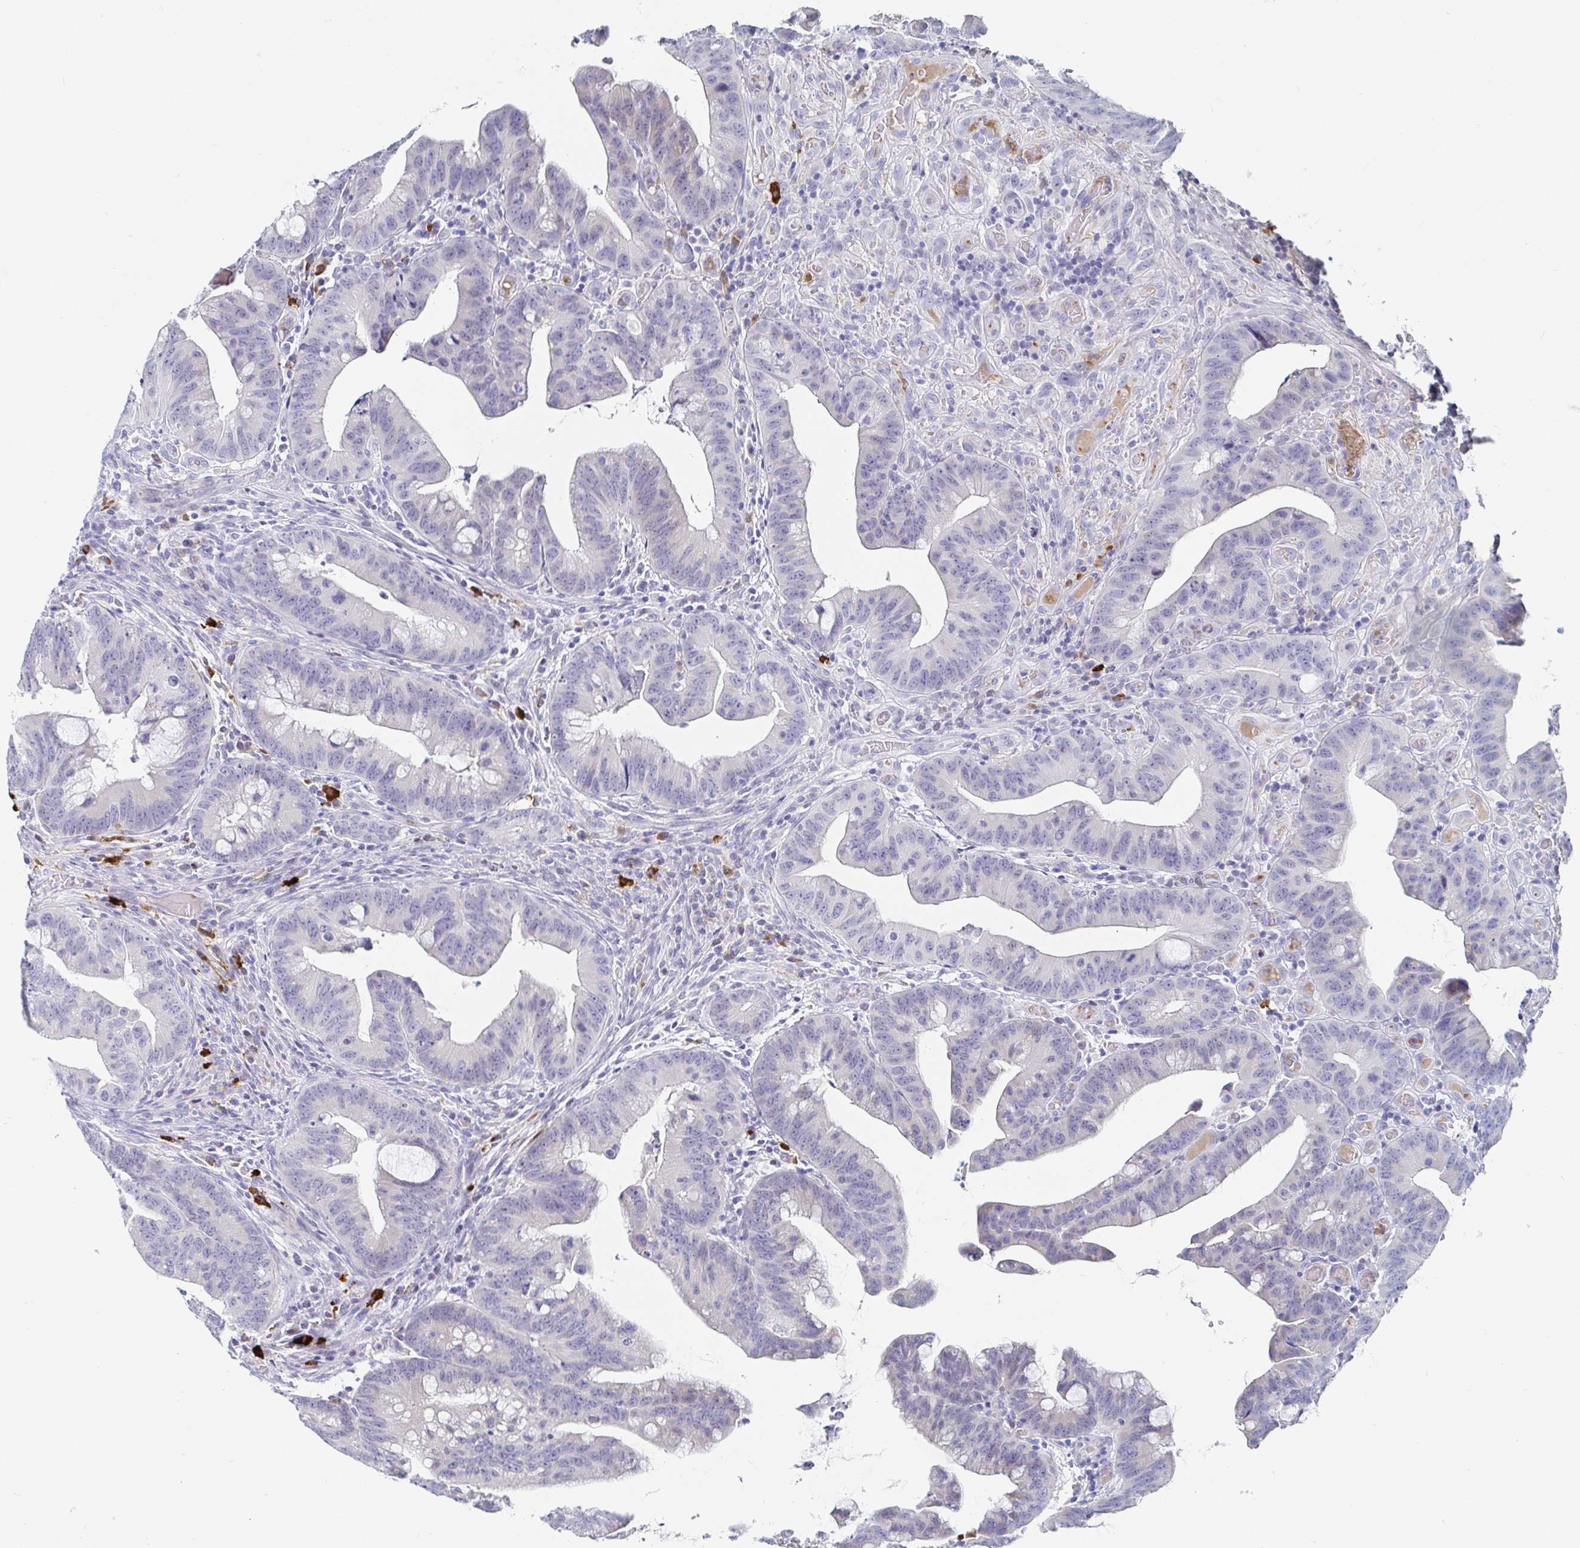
{"staining": {"intensity": "negative", "quantity": "none", "location": "none"}, "tissue": "colorectal cancer", "cell_type": "Tumor cells", "image_type": "cancer", "snomed": [{"axis": "morphology", "description": "Adenocarcinoma, NOS"}, {"axis": "topography", "description": "Colon"}], "caption": "A high-resolution micrograph shows immunohistochemistry (IHC) staining of colorectal cancer, which exhibits no significant staining in tumor cells.", "gene": "OR2A4", "patient": {"sex": "male", "age": 62}}